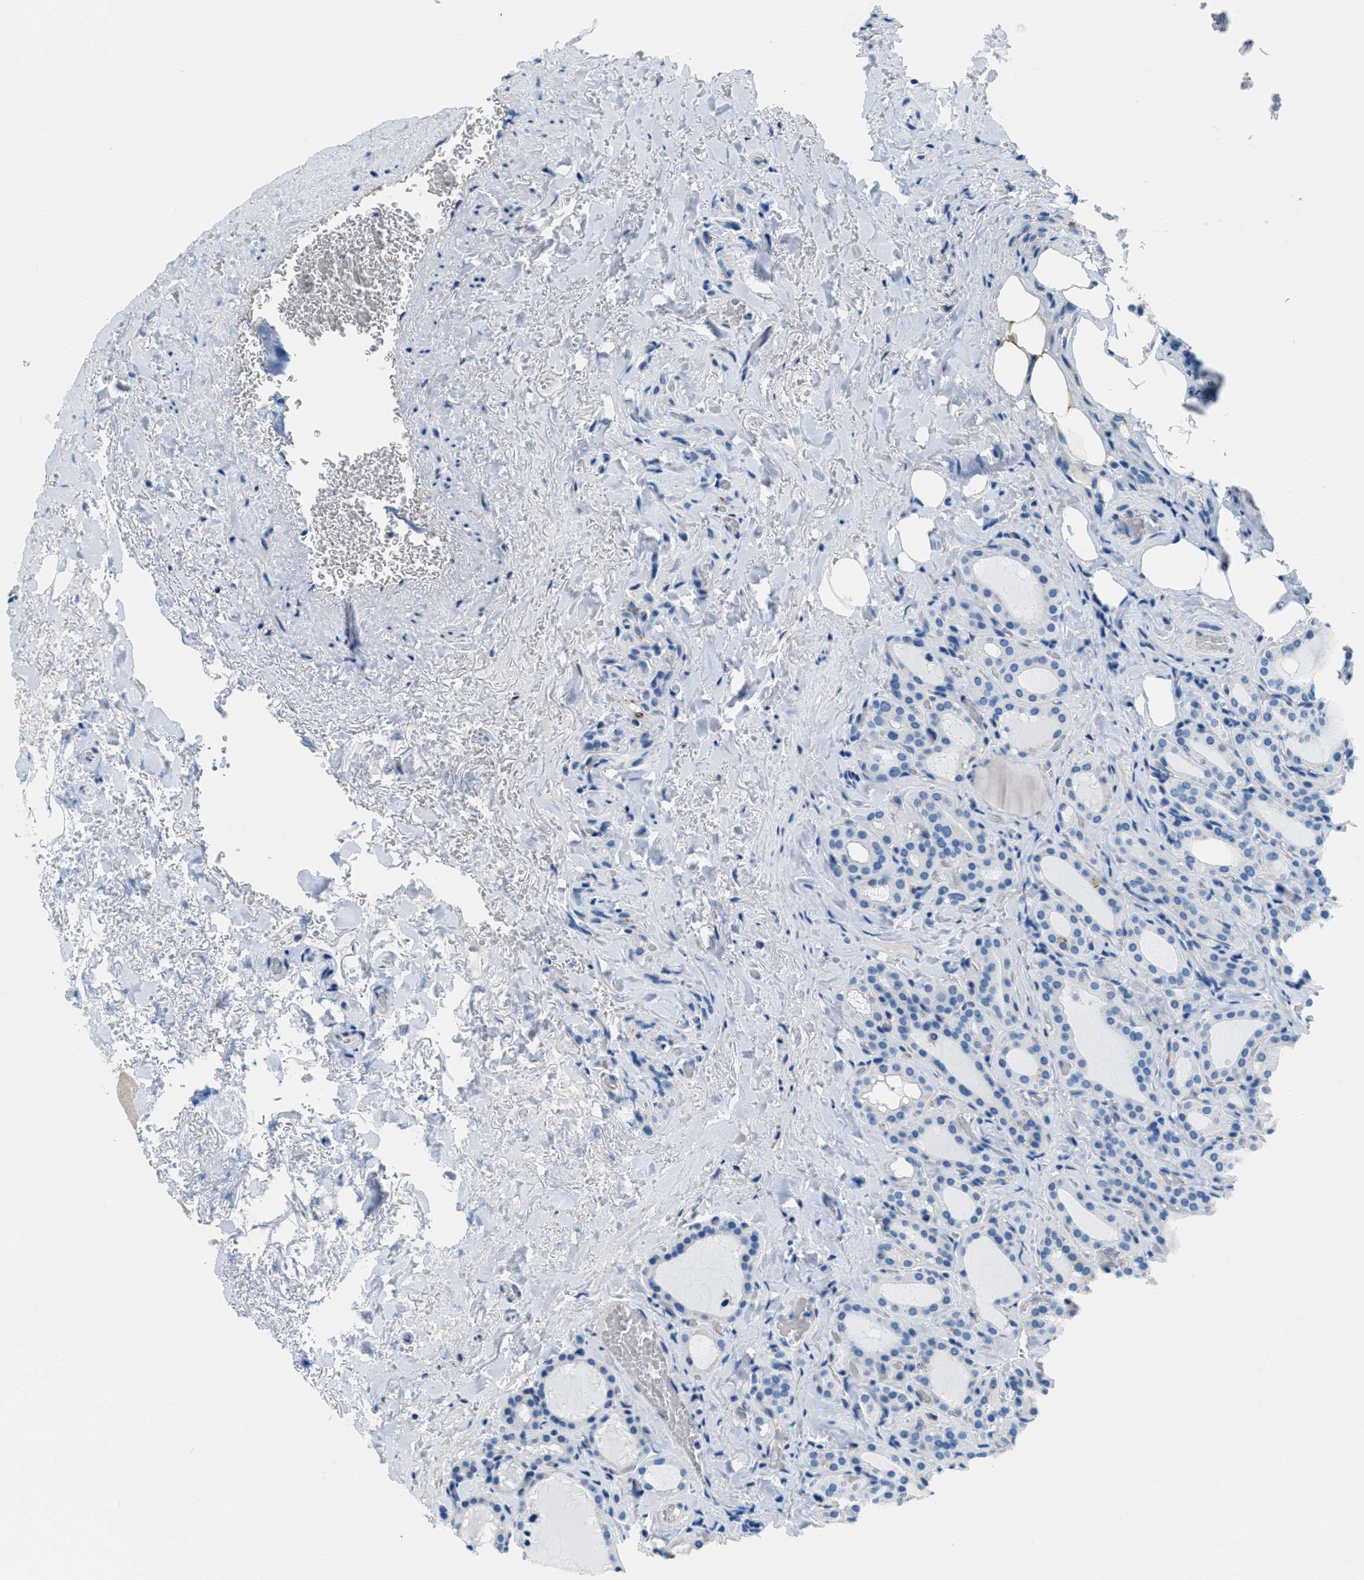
{"staining": {"intensity": "negative", "quantity": "none", "location": "none"}, "tissue": "parathyroid gland", "cell_type": "Glandular cells", "image_type": "normal", "snomed": [{"axis": "morphology", "description": "Normal tissue, NOS"}, {"axis": "morphology", "description": "Adenoma, NOS"}, {"axis": "topography", "description": "Parathyroid gland"}], "caption": "IHC of unremarkable human parathyroid gland reveals no staining in glandular cells. Brightfield microscopy of IHC stained with DAB (3,3'-diaminobenzidine) (brown) and hematoxylin (blue), captured at high magnification.", "gene": "MGARP", "patient": {"sex": "female", "age": 58}}